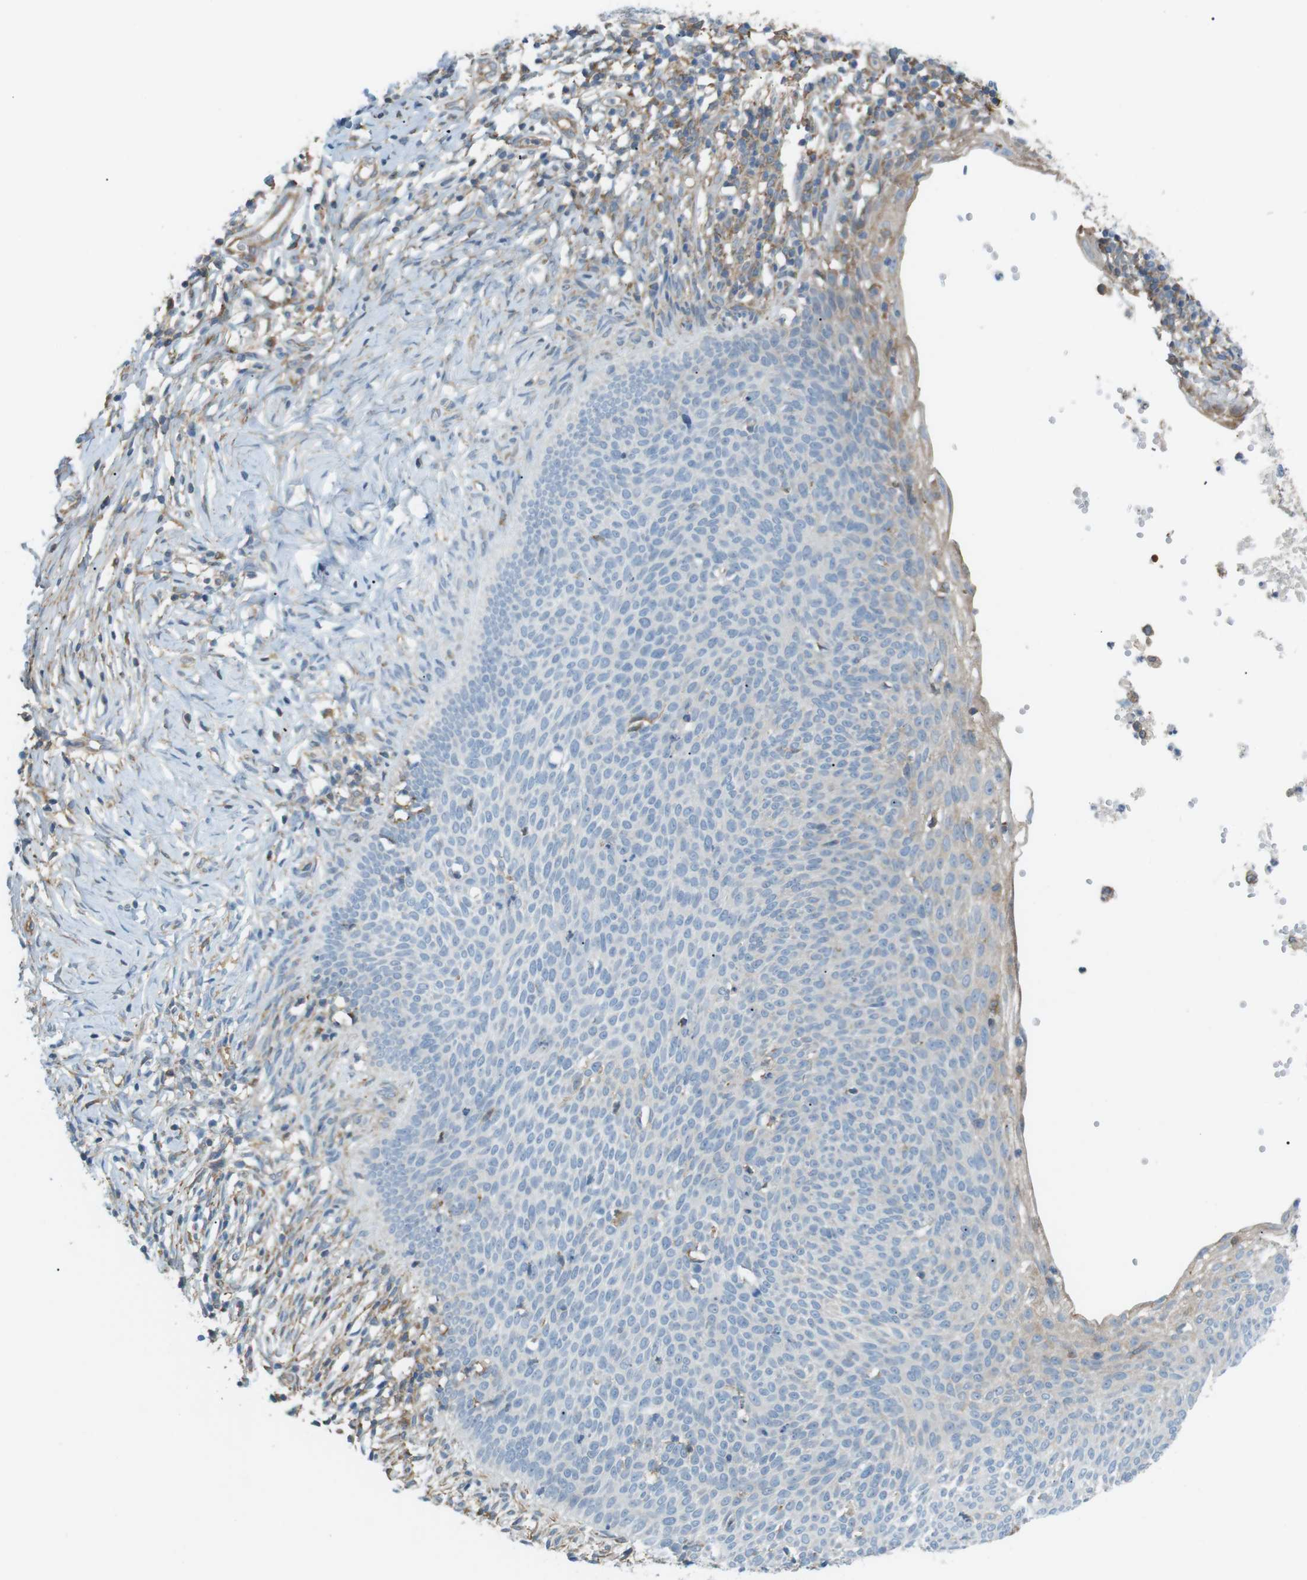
{"staining": {"intensity": "negative", "quantity": "none", "location": "none"}, "tissue": "skin cancer", "cell_type": "Tumor cells", "image_type": "cancer", "snomed": [{"axis": "morphology", "description": "Normal tissue, NOS"}, {"axis": "morphology", "description": "Basal cell carcinoma"}, {"axis": "topography", "description": "Skin"}], "caption": "IHC of skin cancer demonstrates no staining in tumor cells. (IHC, brightfield microscopy, high magnification).", "gene": "PEPD", "patient": {"sex": "male", "age": 87}}